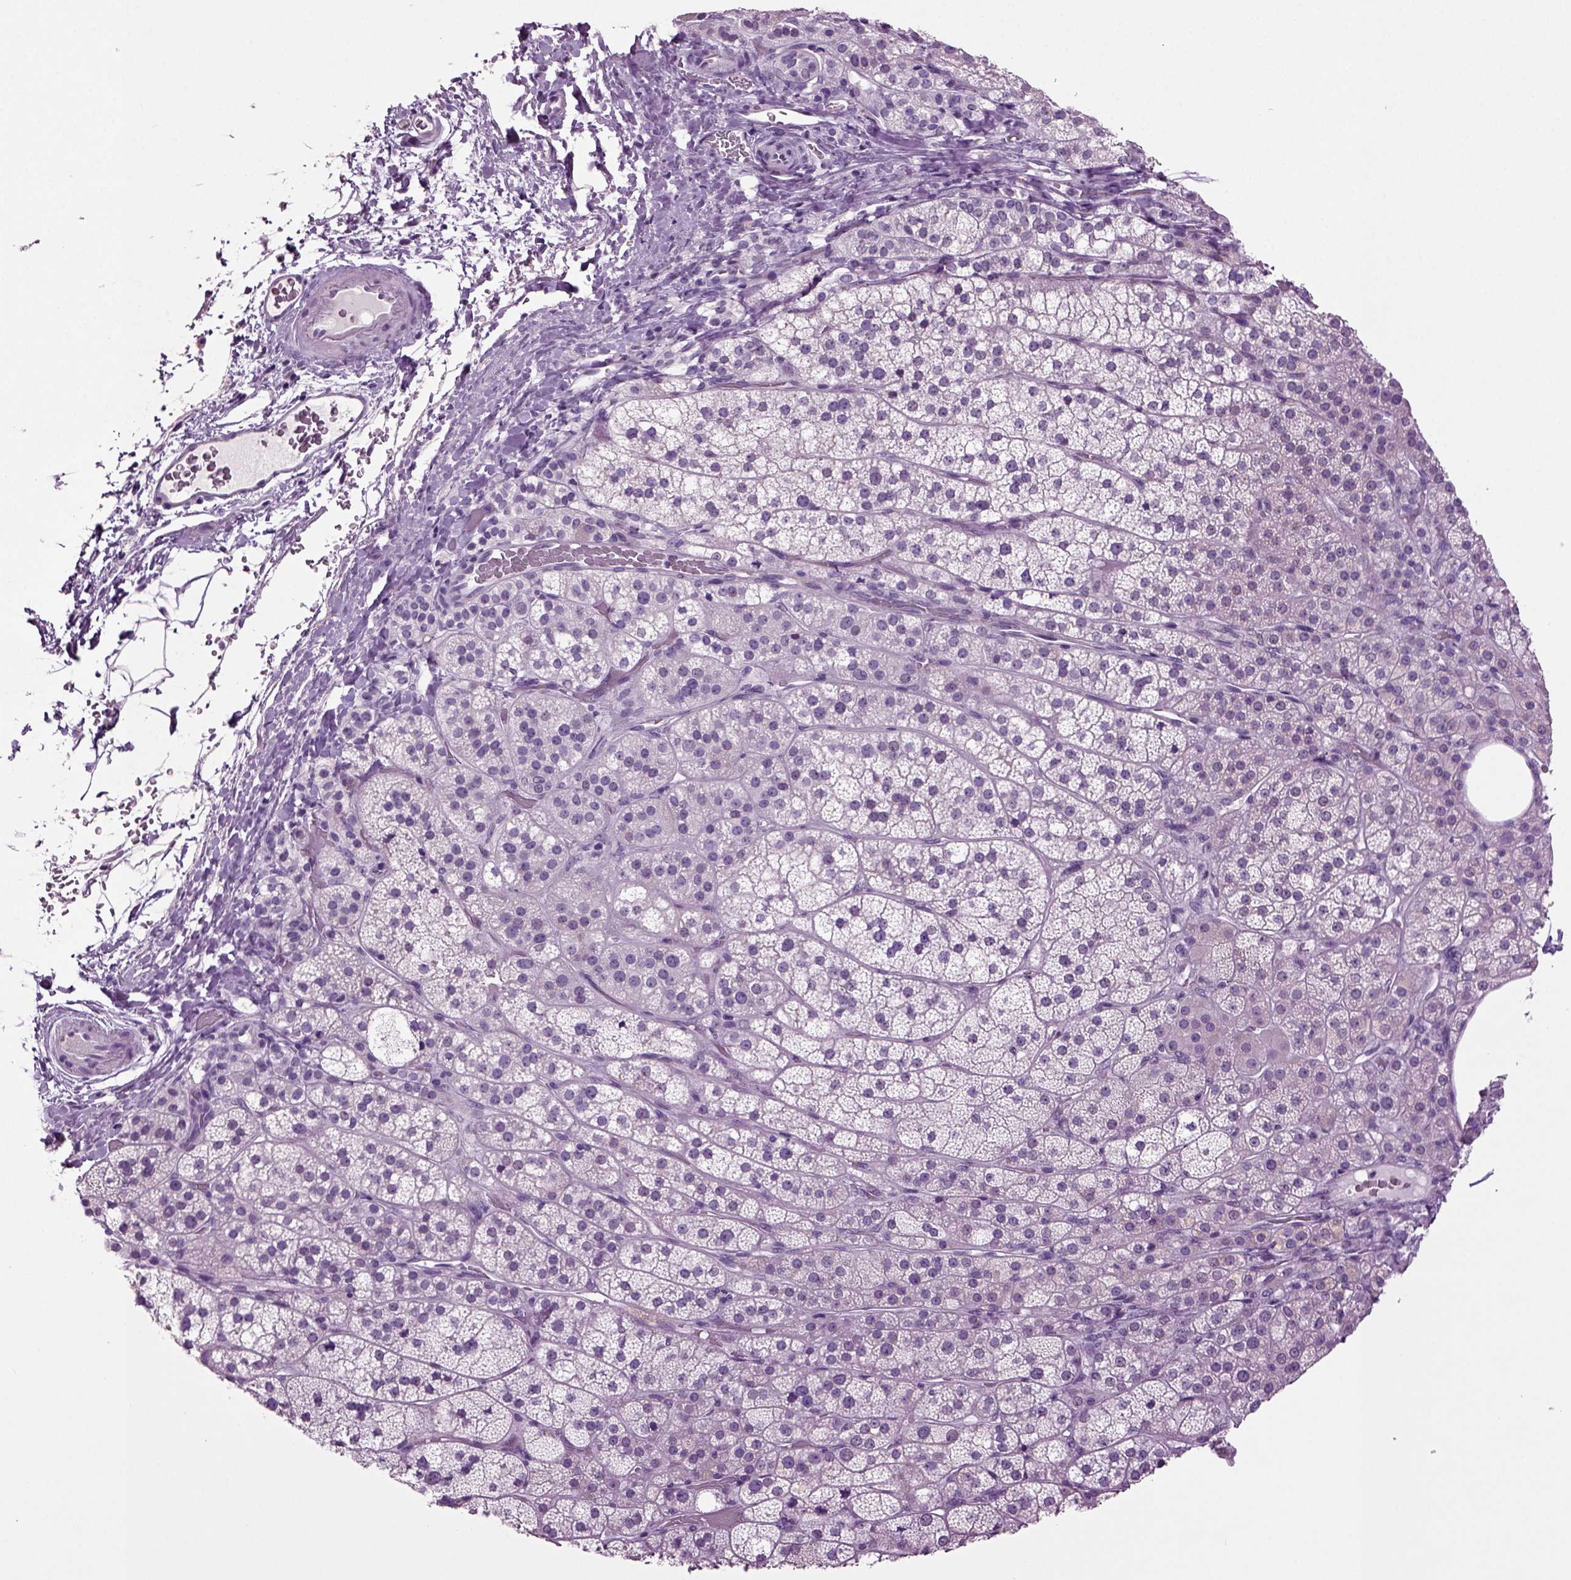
{"staining": {"intensity": "weak", "quantity": "<25%", "location": "cytoplasmic/membranous"}, "tissue": "adrenal gland", "cell_type": "Glandular cells", "image_type": "normal", "snomed": [{"axis": "morphology", "description": "Normal tissue, NOS"}, {"axis": "topography", "description": "Adrenal gland"}], "caption": "Histopathology image shows no significant protein staining in glandular cells of benign adrenal gland.", "gene": "SLC17A6", "patient": {"sex": "female", "age": 60}}